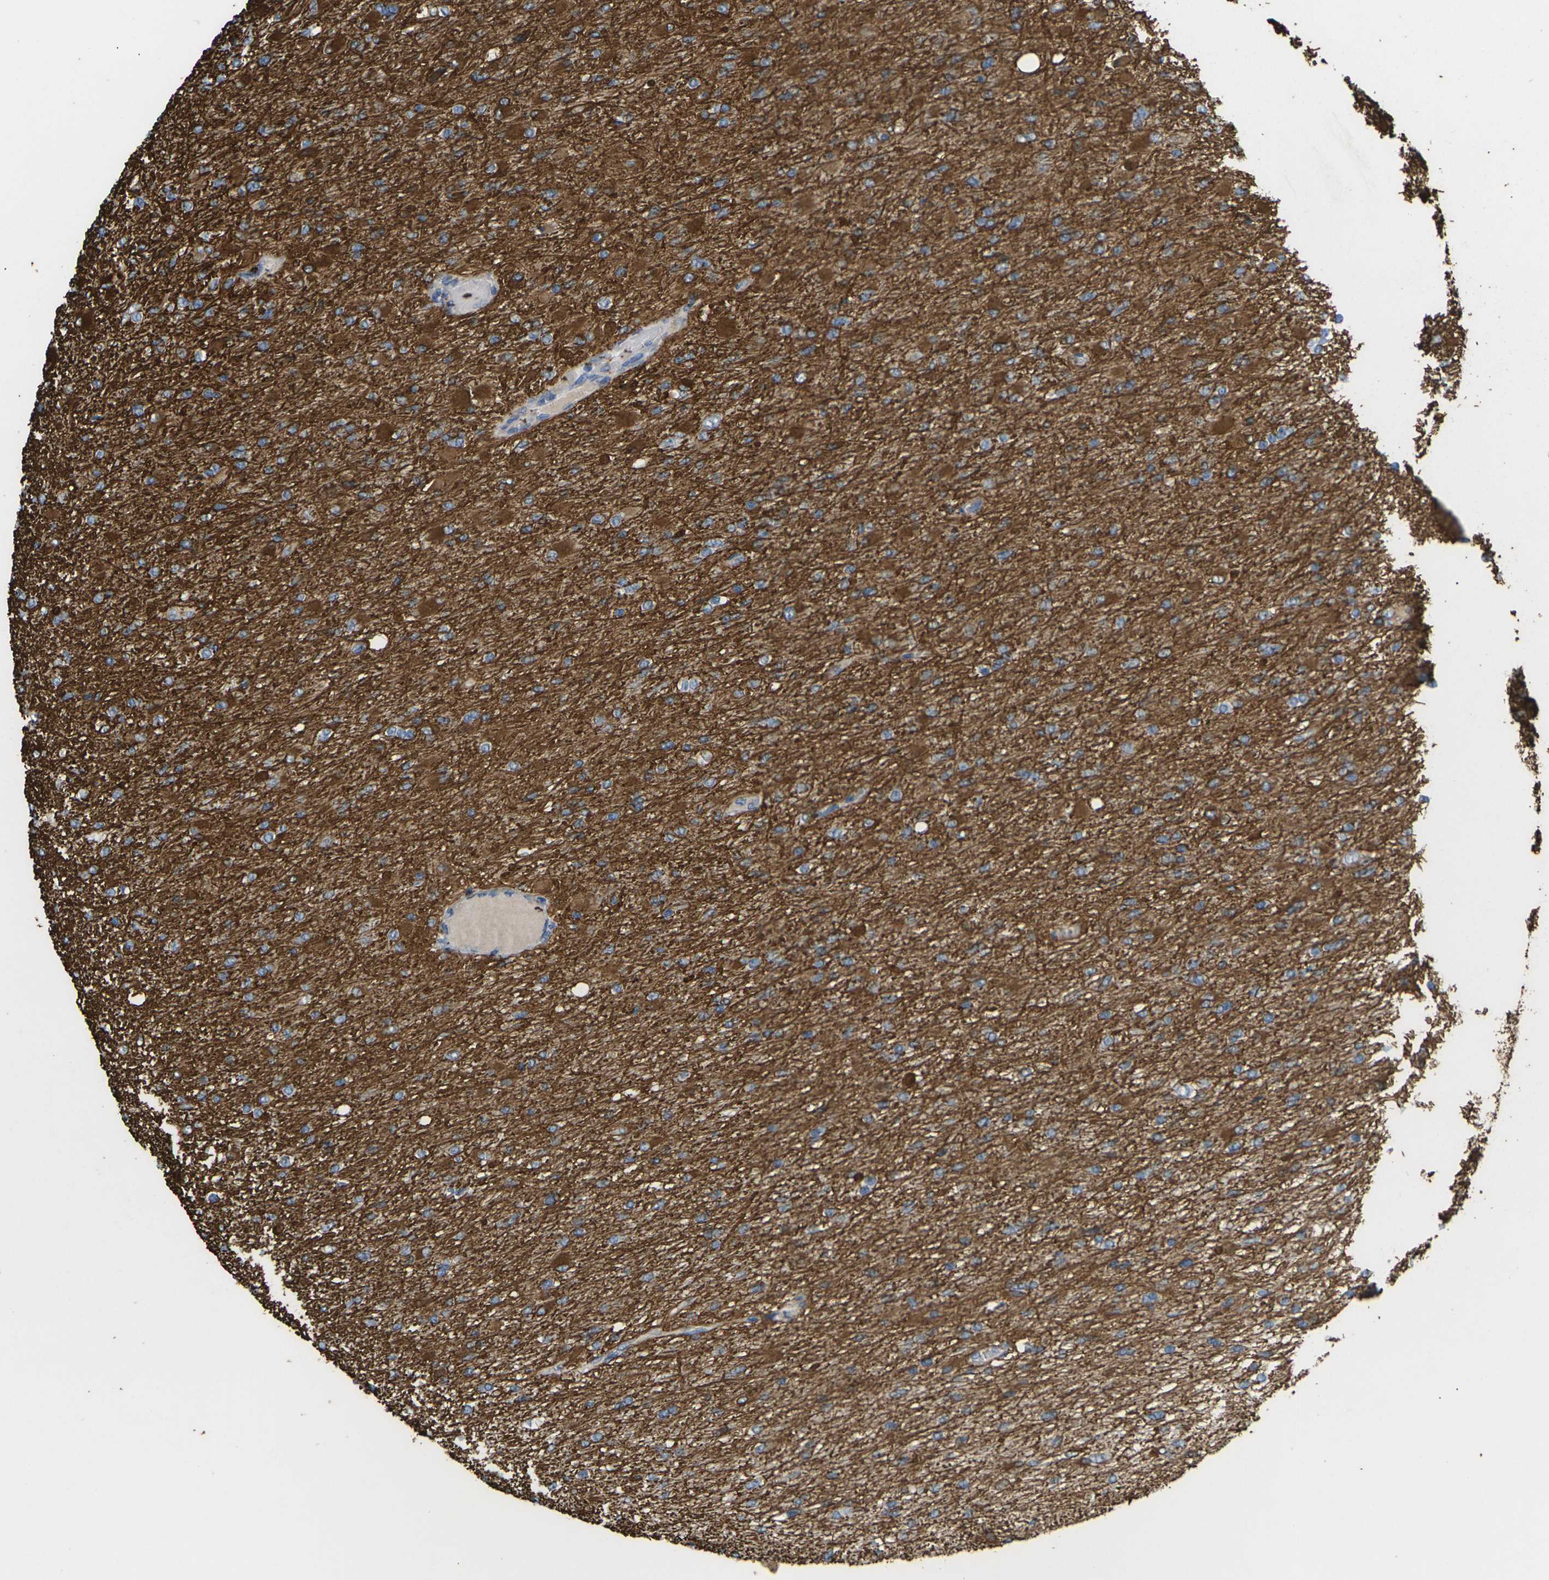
{"staining": {"intensity": "strong", "quantity": ">75%", "location": "cytoplasmic/membranous"}, "tissue": "glioma", "cell_type": "Tumor cells", "image_type": "cancer", "snomed": [{"axis": "morphology", "description": "Glioma, malignant, High grade"}, {"axis": "topography", "description": "Cerebral cortex"}], "caption": "A histopathology image of human glioma stained for a protein exhibits strong cytoplasmic/membranous brown staining in tumor cells.", "gene": "KLHDC8B", "patient": {"sex": "female", "age": 36}}